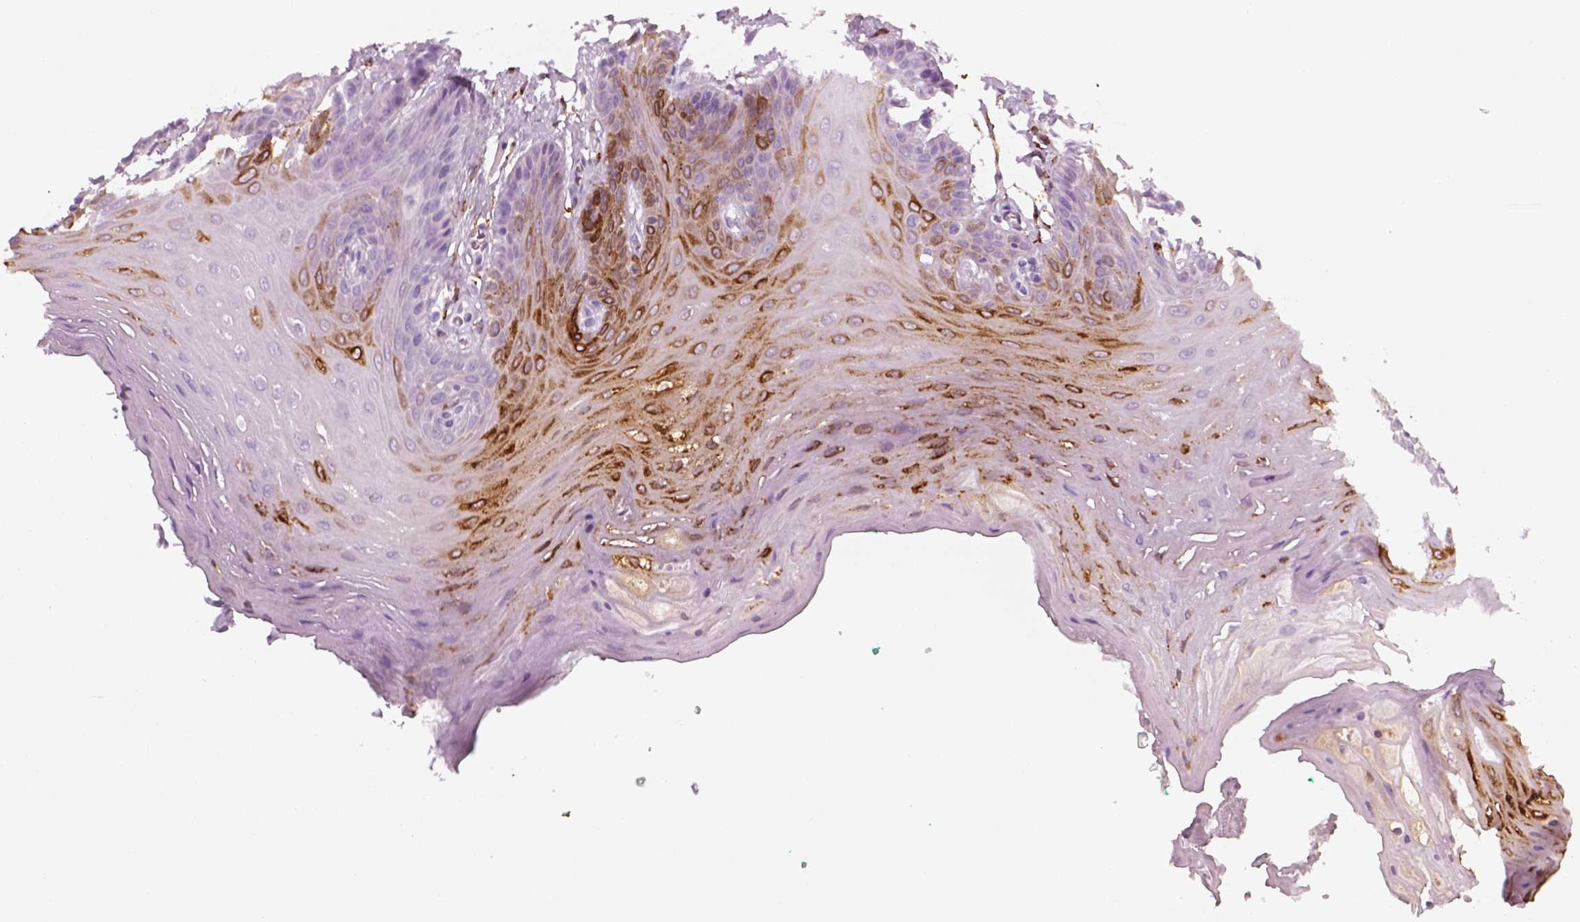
{"staining": {"intensity": "strong", "quantity": "<25%", "location": "cytoplasmic/membranous"}, "tissue": "oral mucosa", "cell_type": "Squamous epithelial cells", "image_type": "normal", "snomed": [{"axis": "morphology", "description": "Normal tissue, NOS"}, {"axis": "morphology", "description": "Squamous cell carcinoma, NOS"}, {"axis": "topography", "description": "Oral tissue"}, {"axis": "topography", "description": "Head-Neck"}], "caption": "Oral mucosa was stained to show a protein in brown. There is medium levels of strong cytoplasmic/membranous positivity in about <25% of squamous epithelial cells. The protein of interest is shown in brown color, while the nuclei are stained blue.", "gene": "CES1", "patient": {"sex": "female", "age": 50}}